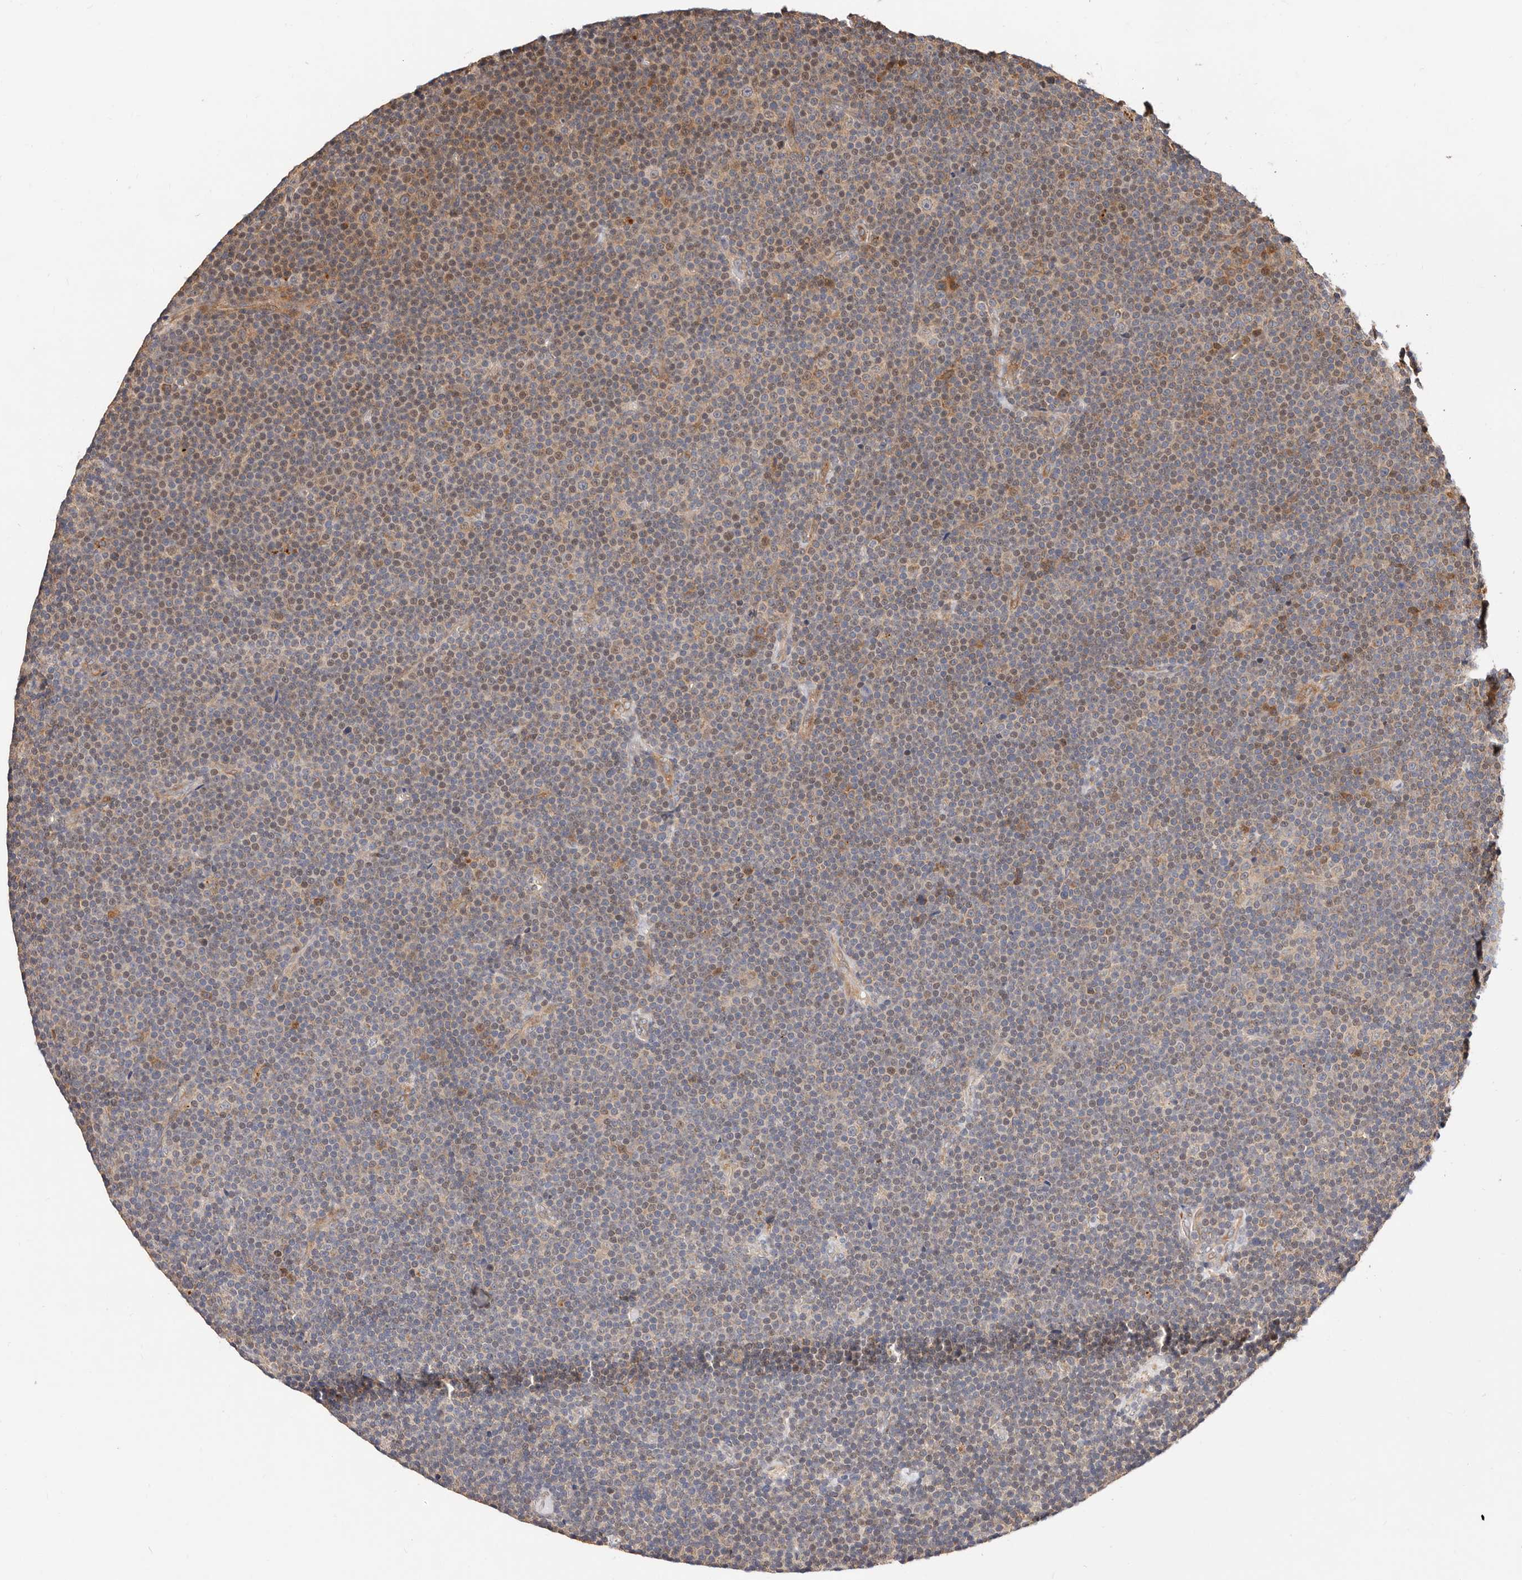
{"staining": {"intensity": "weak", "quantity": ">75%", "location": "cytoplasmic/membranous"}, "tissue": "lymphoma", "cell_type": "Tumor cells", "image_type": "cancer", "snomed": [{"axis": "morphology", "description": "Malignant lymphoma, non-Hodgkin's type, Low grade"}, {"axis": "topography", "description": "Lymph node"}], "caption": "Immunohistochemical staining of low-grade malignant lymphoma, non-Hodgkin's type demonstrates low levels of weak cytoplasmic/membranous positivity in approximately >75% of tumor cells.", "gene": "USP33", "patient": {"sex": "female", "age": 67}}